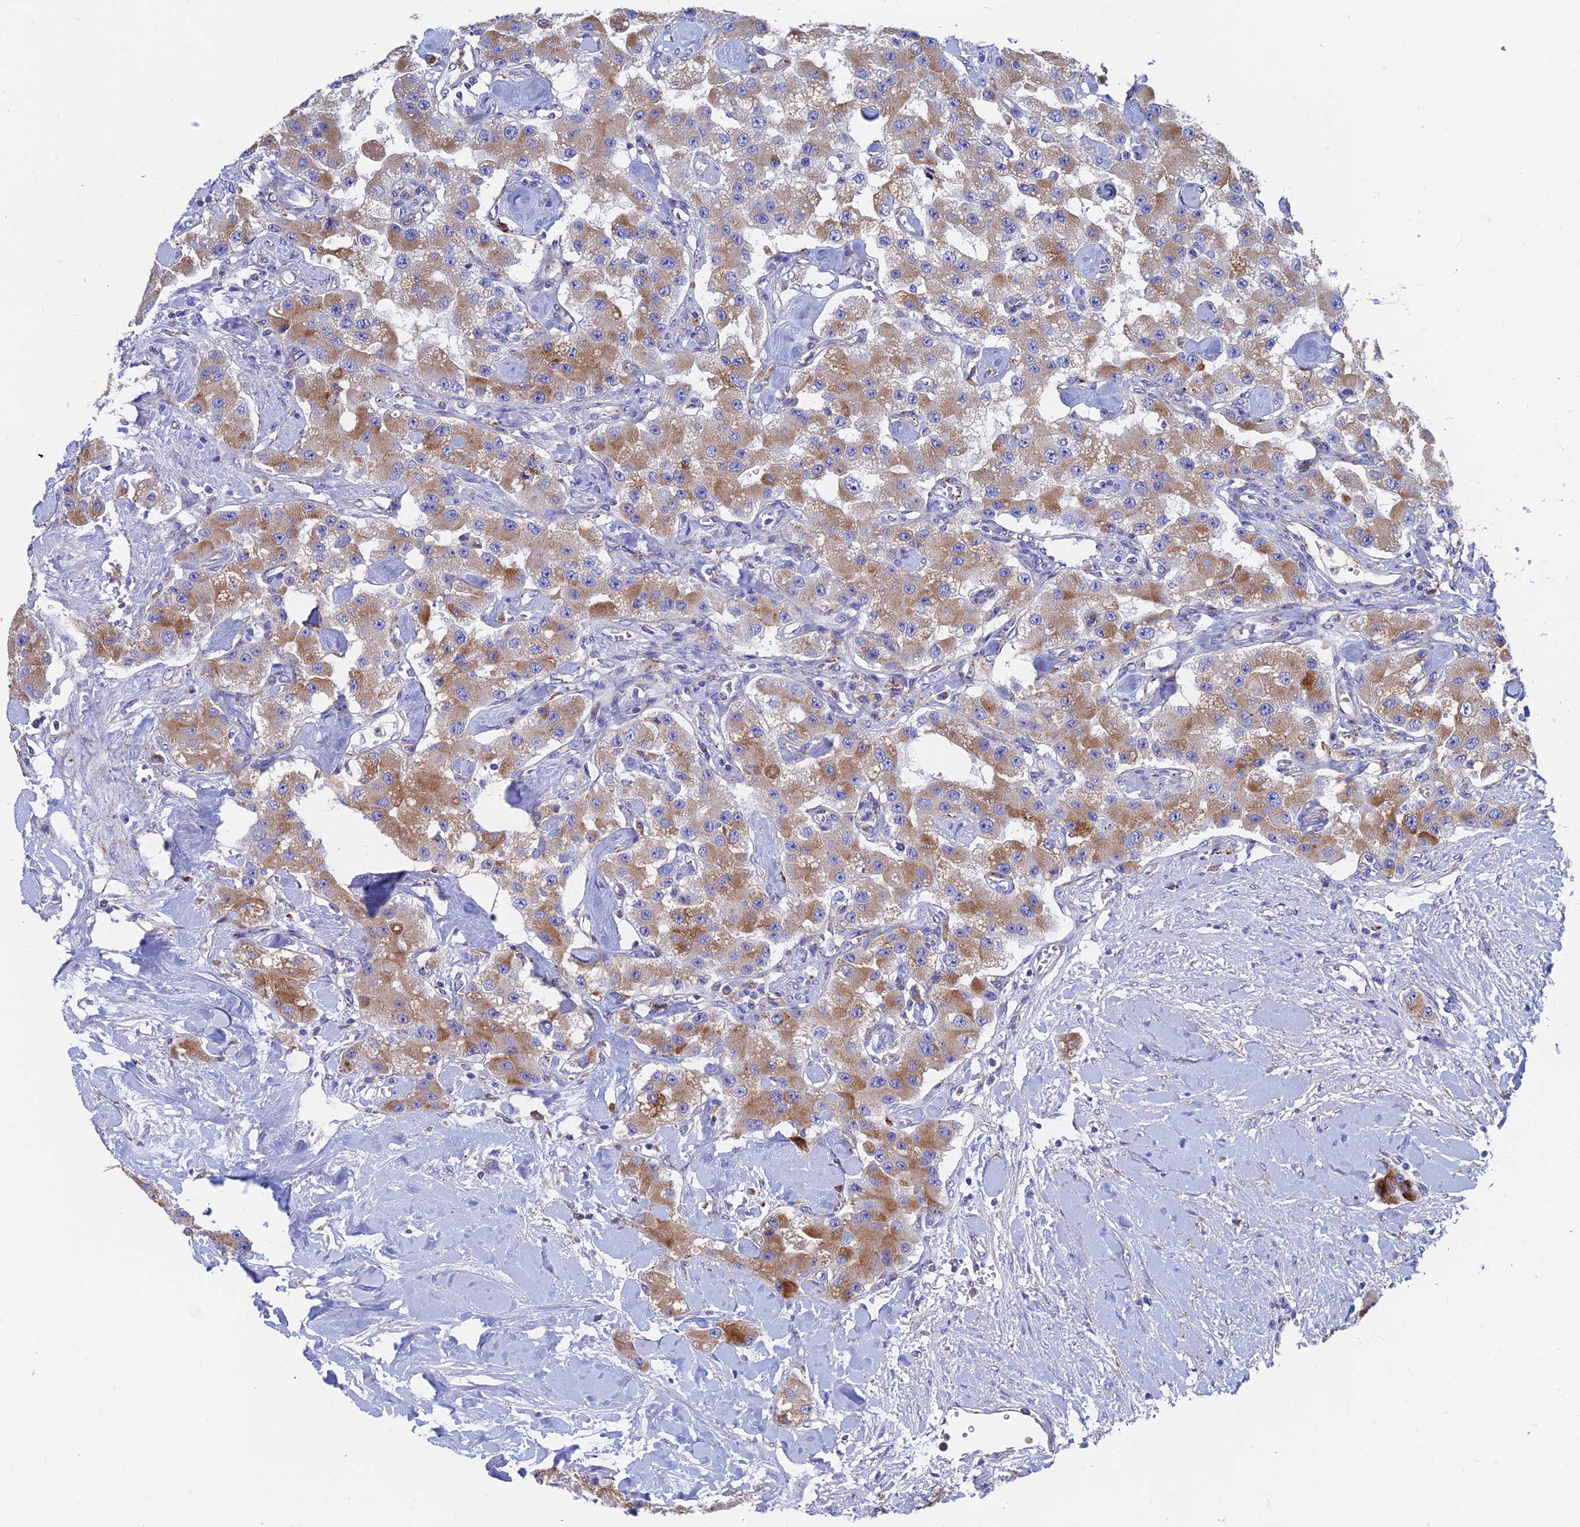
{"staining": {"intensity": "moderate", "quantity": ">75%", "location": "cytoplasmic/membranous"}, "tissue": "carcinoid", "cell_type": "Tumor cells", "image_type": "cancer", "snomed": [{"axis": "morphology", "description": "Carcinoid, malignant, NOS"}, {"axis": "topography", "description": "Pancreas"}], "caption": "Immunohistochemical staining of human carcinoid exhibits moderate cytoplasmic/membranous protein expression in approximately >75% of tumor cells.", "gene": "SPNS1", "patient": {"sex": "male", "age": 41}}